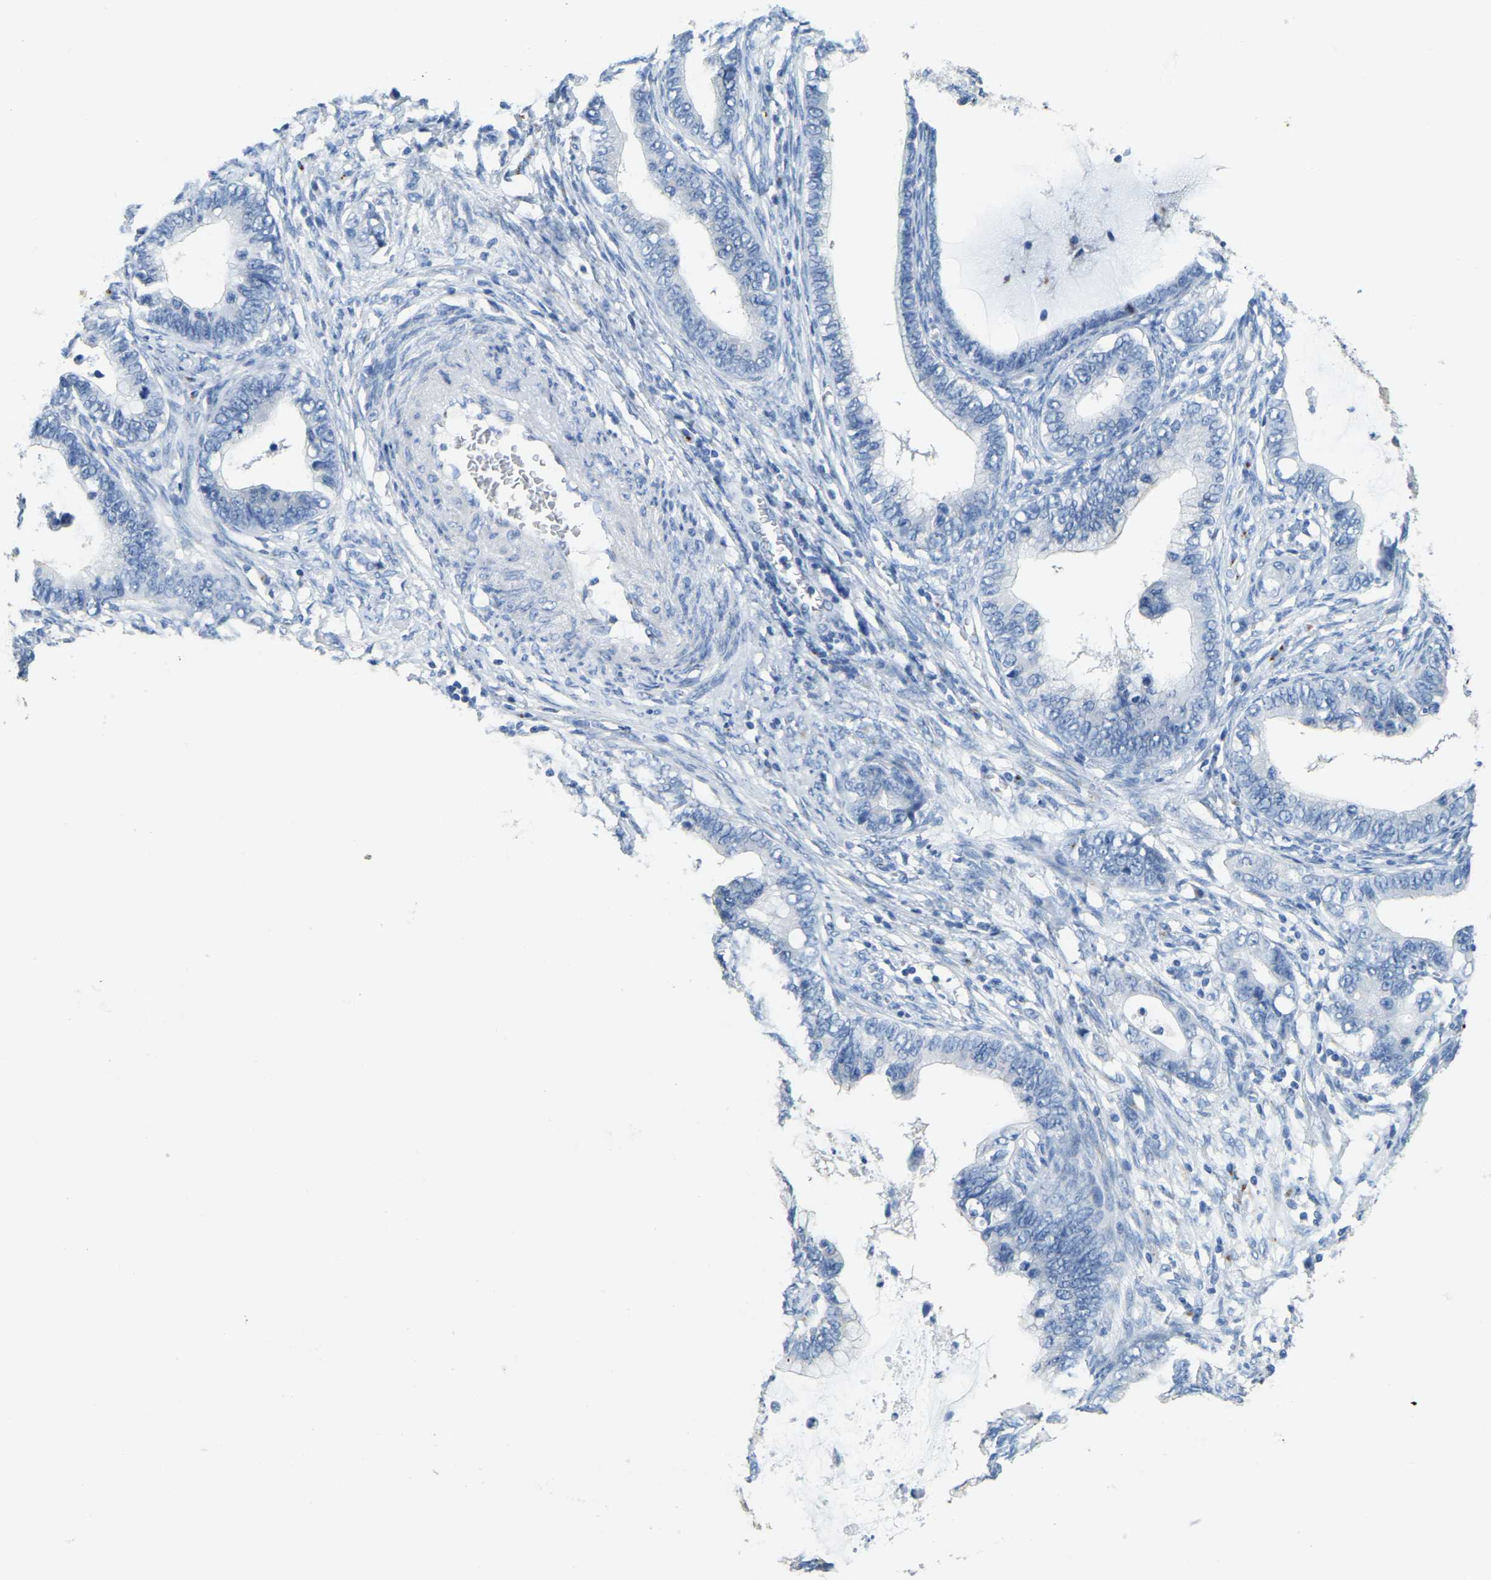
{"staining": {"intensity": "negative", "quantity": "none", "location": "none"}, "tissue": "cervical cancer", "cell_type": "Tumor cells", "image_type": "cancer", "snomed": [{"axis": "morphology", "description": "Adenocarcinoma, NOS"}, {"axis": "topography", "description": "Cervix"}], "caption": "Immunohistochemistry (IHC) of human cervical adenocarcinoma reveals no expression in tumor cells. (Stains: DAB (3,3'-diaminobenzidine) immunohistochemistry (IHC) with hematoxylin counter stain, Microscopy: brightfield microscopy at high magnification).", "gene": "FAM174A", "patient": {"sex": "female", "age": 44}}